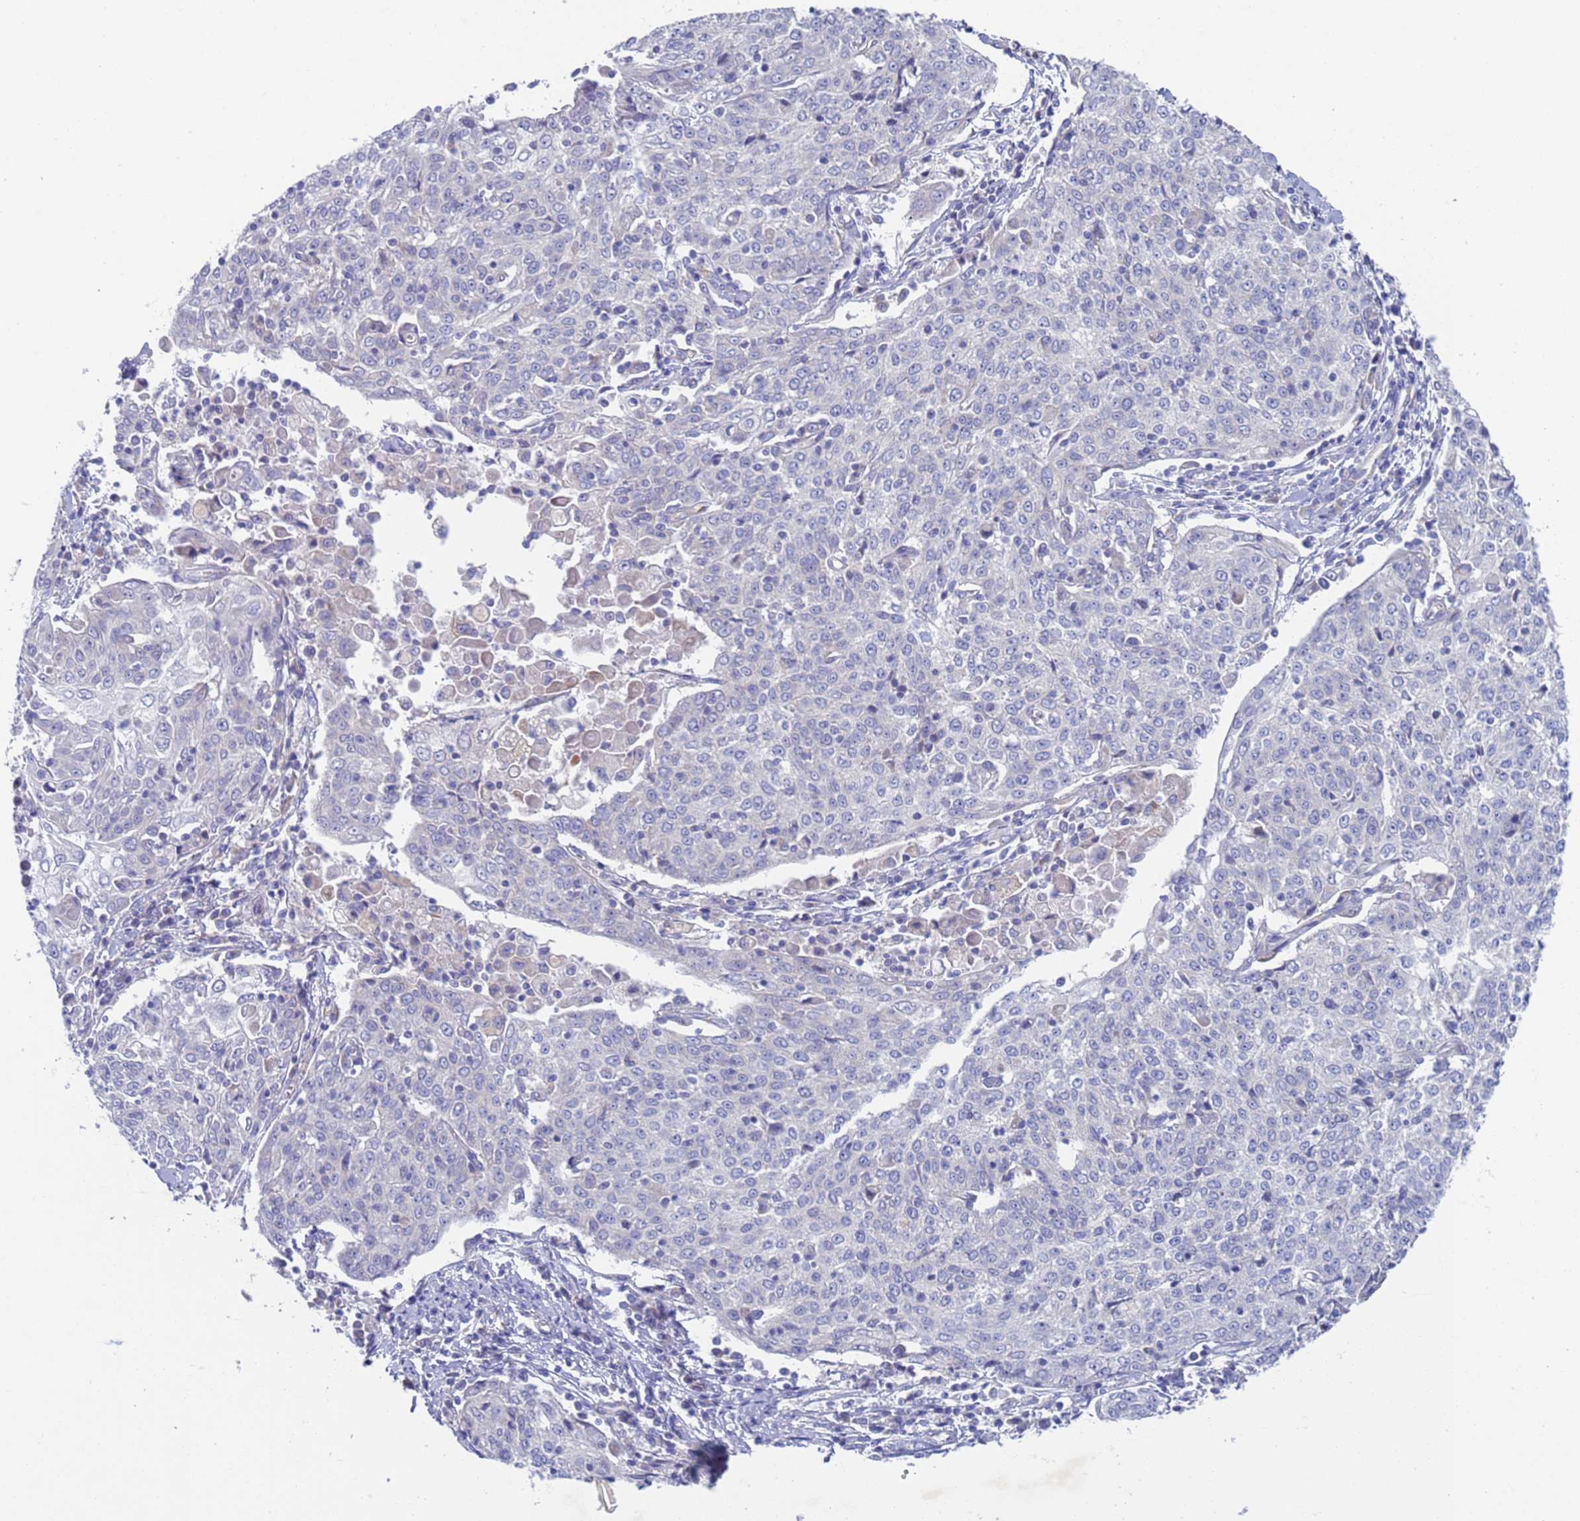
{"staining": {"intensity": "negative", "quantity": "none", "location": "none"}, "tissue": "cervical cancer", "cell_type": "Tumor cells", "image_type": "cancer", "snomed": [{"axis": "morphology", "description": "Squamous cell carcinoma, NOS"}, {"axis": "topography", "description": "Cervix"}], "caption": "Histopathology image shows no protein expression in tumor cells of cervical squamous cell carcinoma tissue.", "gene": "PET117", "patient": {"sex": "female", "age": 48}}